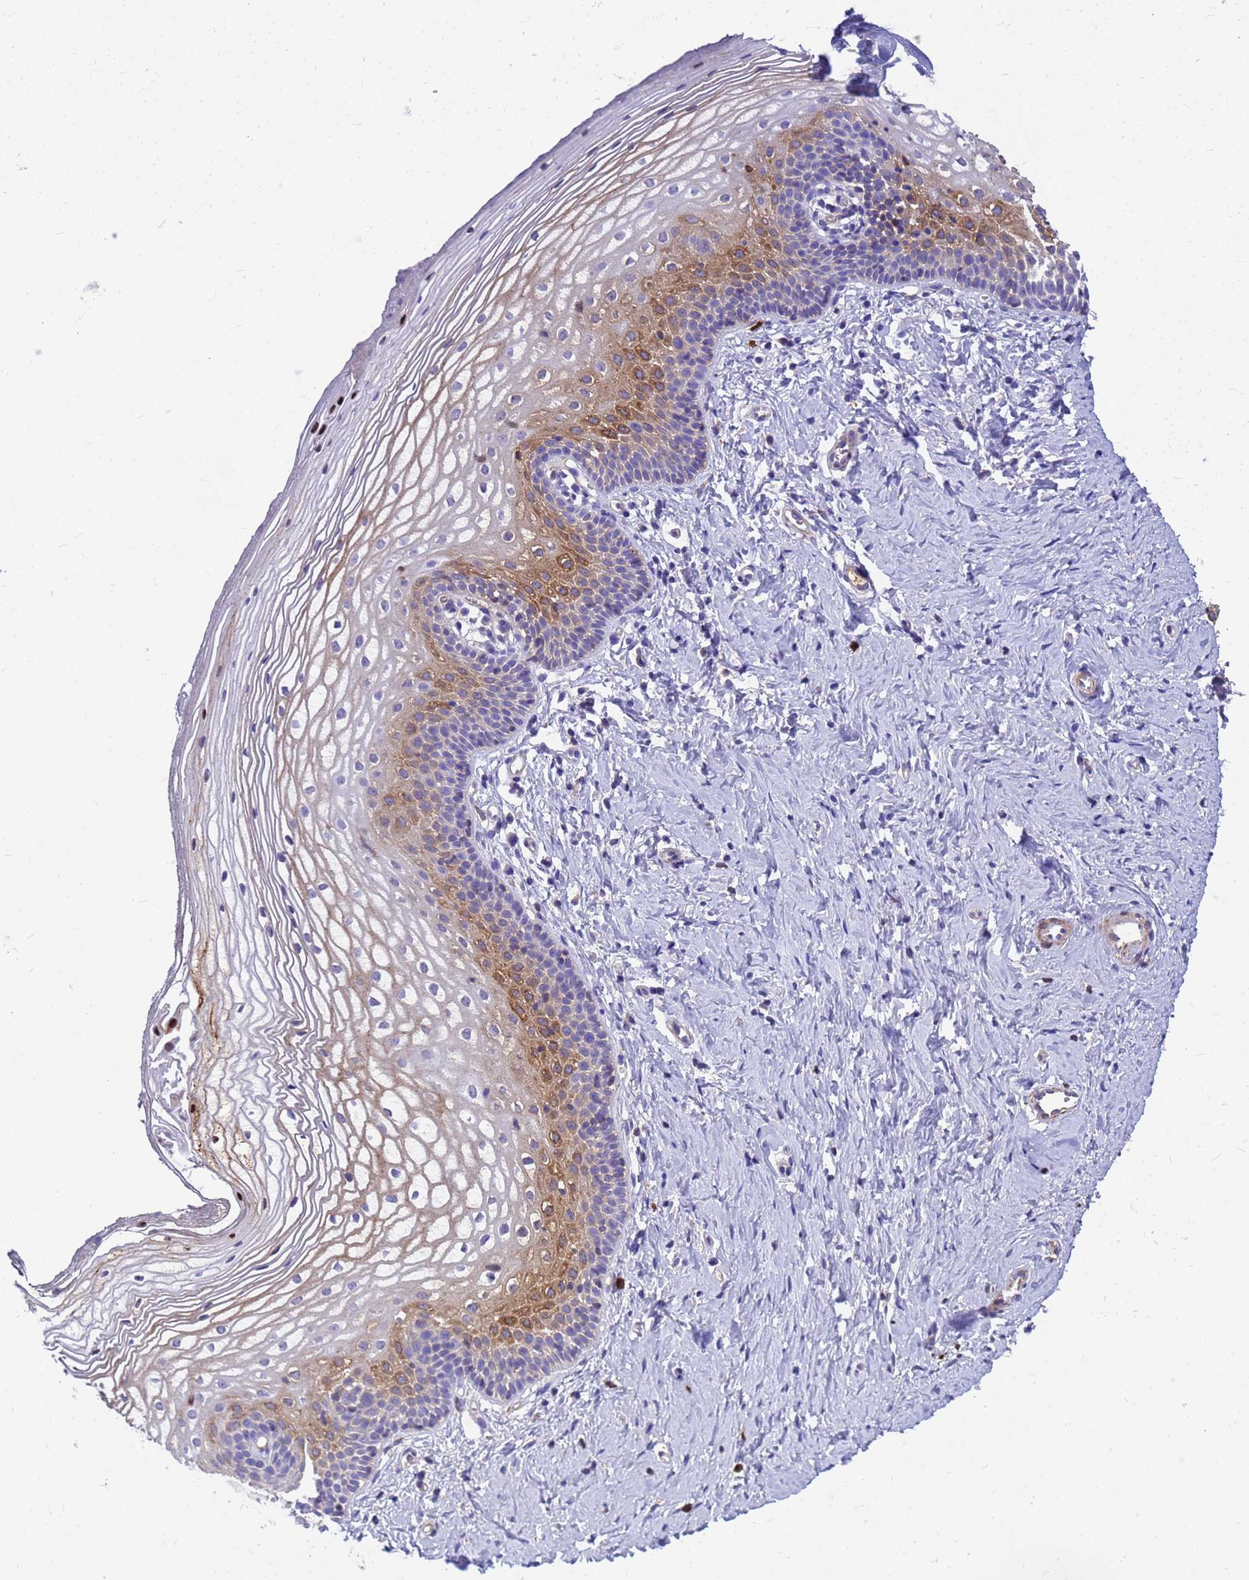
{"staining": {"intensity": "moderate", "quantity": "<25%", "location": "cytoplasmic/membranous"}, "tissue": "vagina", "cell_type": "Squamous epithelial cells", "image_type": "normal", "snomed": [{"axis": "morphology", "description": "Normal tissue, NOS"}, {"axis": "topography", "description": "Vagina"}], "caption": "The micrograph demonstrates immunohistochemical staining of normal vagina. There is moderate cytoplasmic/membranous staining is seen in about <25% of squamous epithelial cells. The staining was performed using DAB to visualize the protein expression in brown, while the nuclei were stained in blue with hematoxylin (Magnification: 20x).", "gene": "ORM1", "patient": {"sex": "female", "age": 56}}